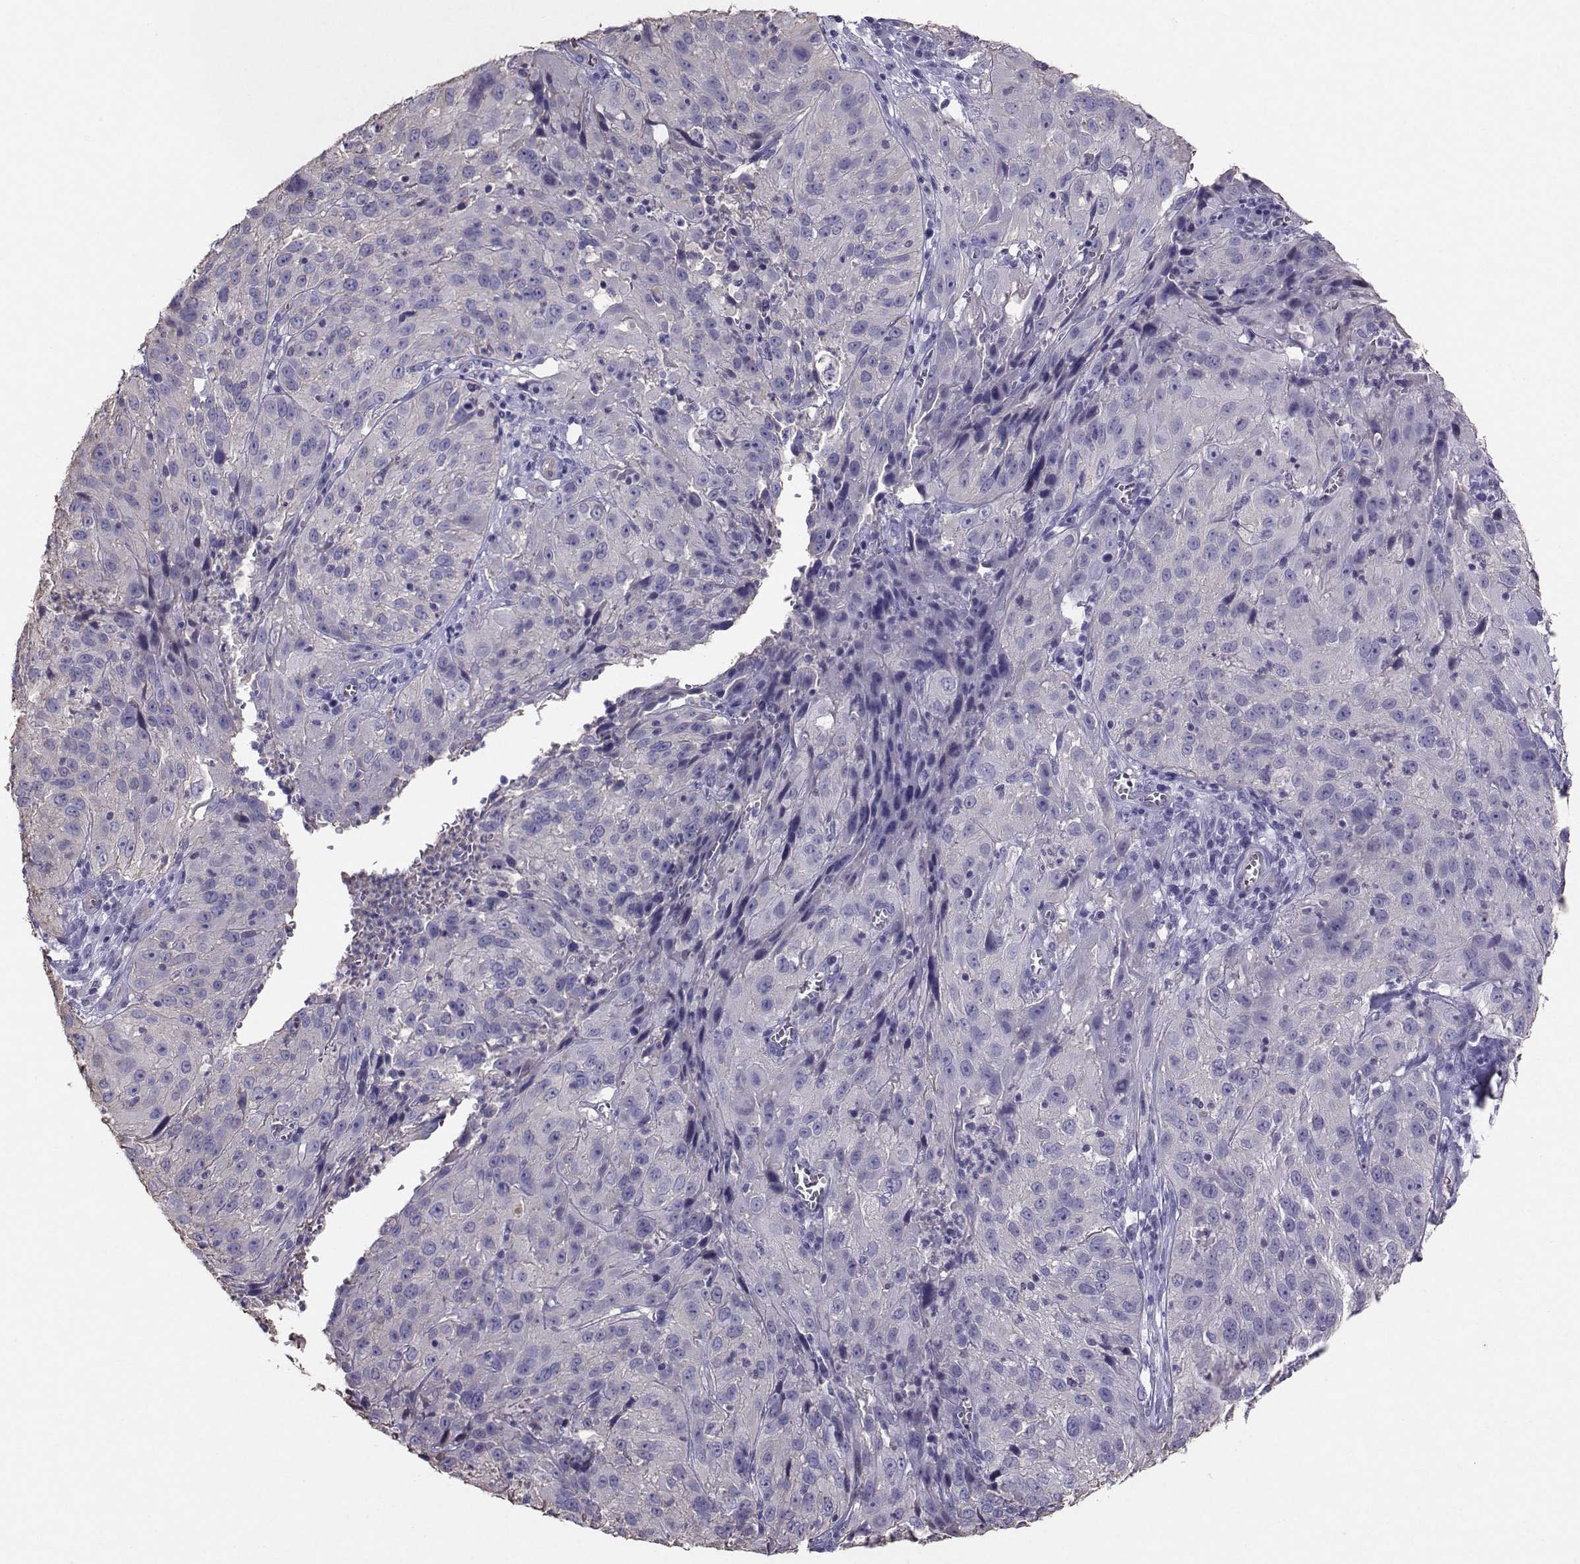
{"staining": {"intensity": "negative", "quantity": "none", "location": "none"}, "tissue": "cervical cancer", "cell_type": "Tumor cells", "image_type": "cancer", "snomed": [{"axis": "morphology", "description": "Squamous cell carcinoma, NOS"}, {"axis": "topography", "description": "Cervix"}], "caption": "A high-resolution histopathology image shows IHC staining of cervical cancer (squamous cell carcinoma), which demonstrates no significant positivity in tumor cells.", "gene": "CLUL1", "patient": {"sex": "female", "age": 32}}